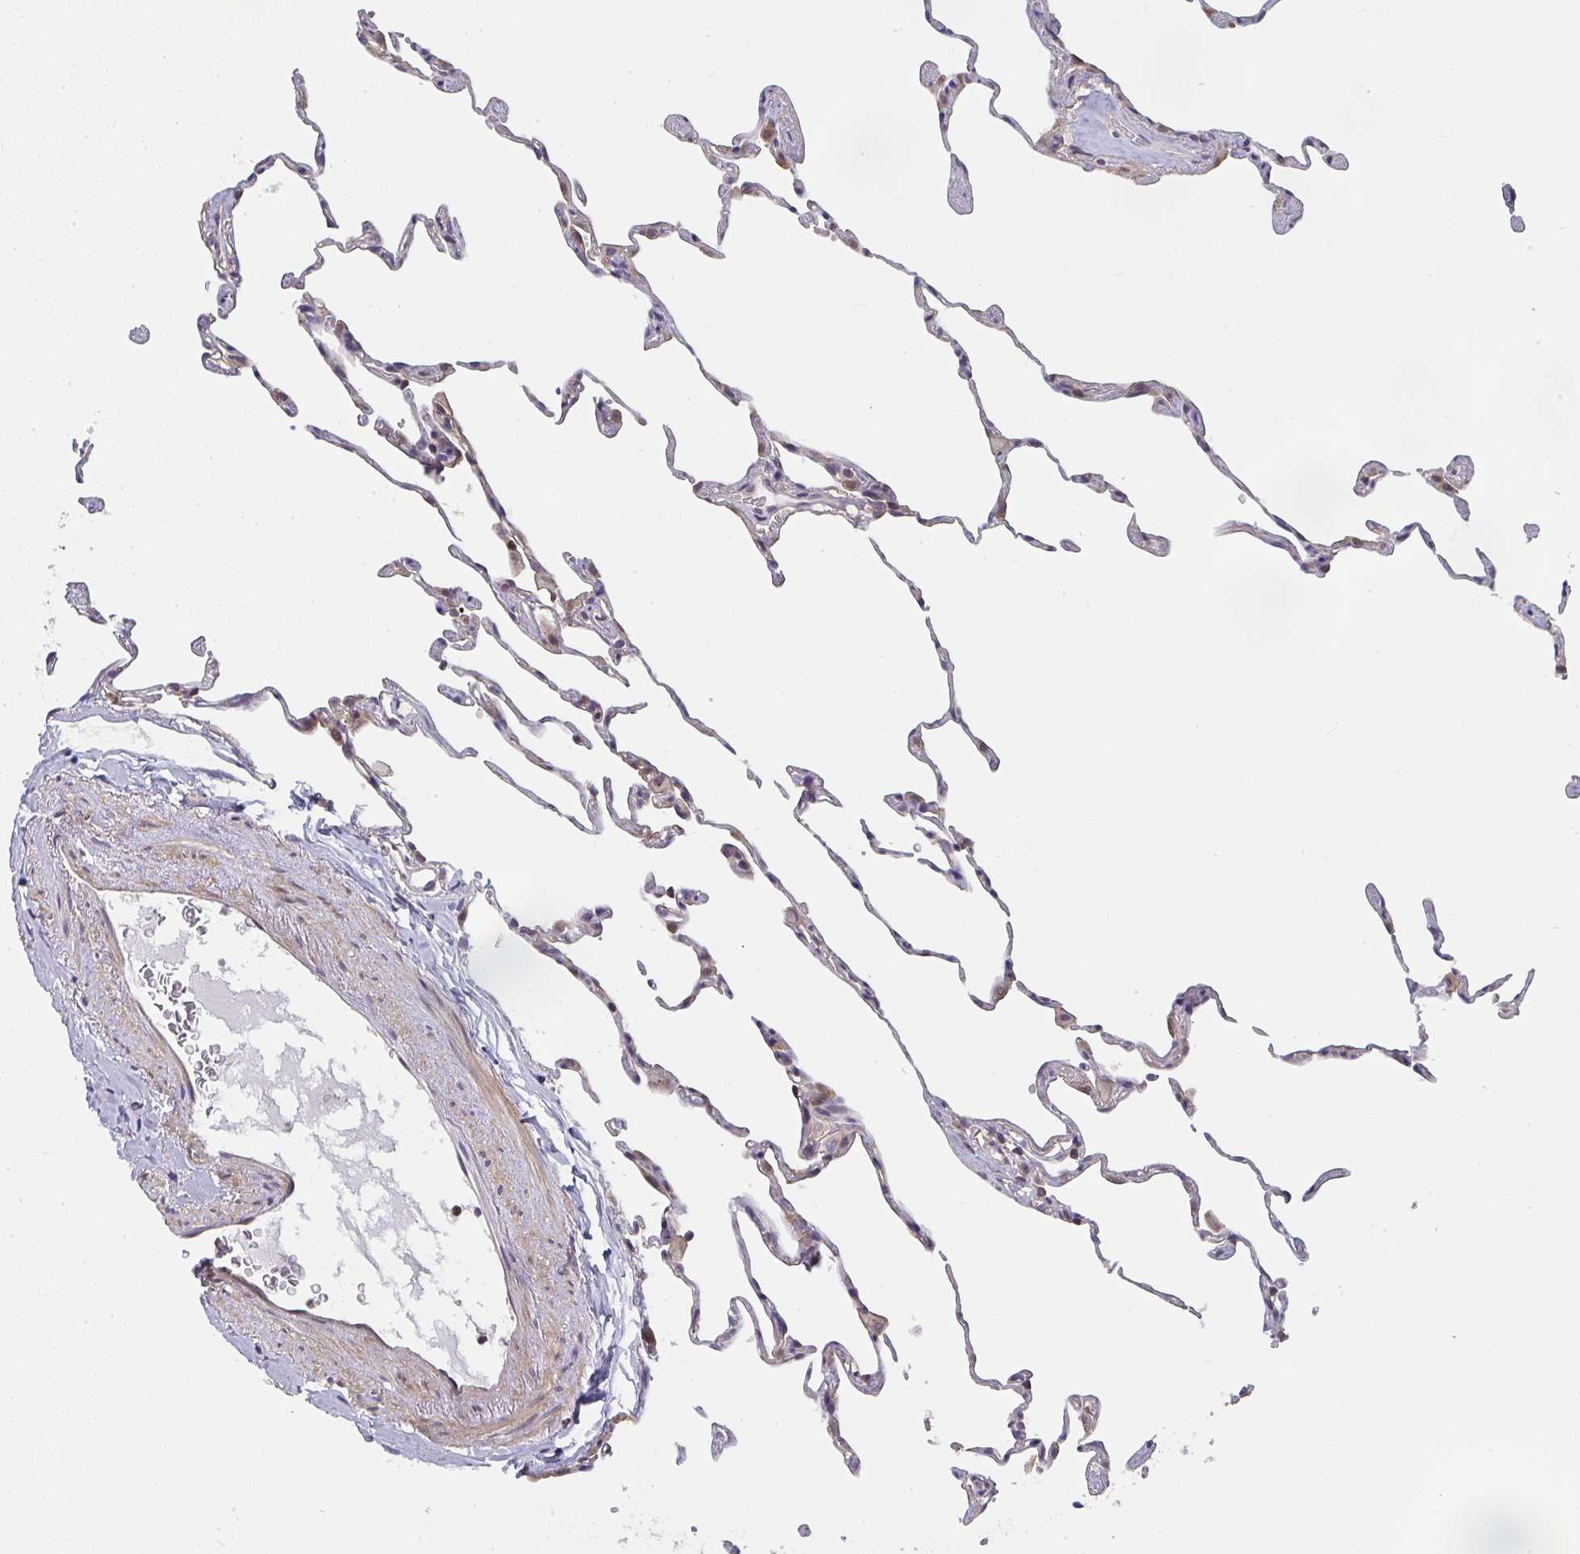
{"staining": {"intensity": "negative", "quantity": "none", "location": "none"}, "tissue": "lung", "cell_type": "Alveolar cells", "image_type": "normal", "snomed": [{"axis": "morphology", "description": "Normal tissue, NOS"}, {"axis": "topography", "description": "Lung"}], "caption": "Histopathology image shows no protein staining in alveolar cells of unremarkable lung. (DAB (3,3'-diaminobenzidine) IHC with hematoxylin counter stain).", "gene": "RANGRF", "patient": {"sex": "female", "age": 57}}